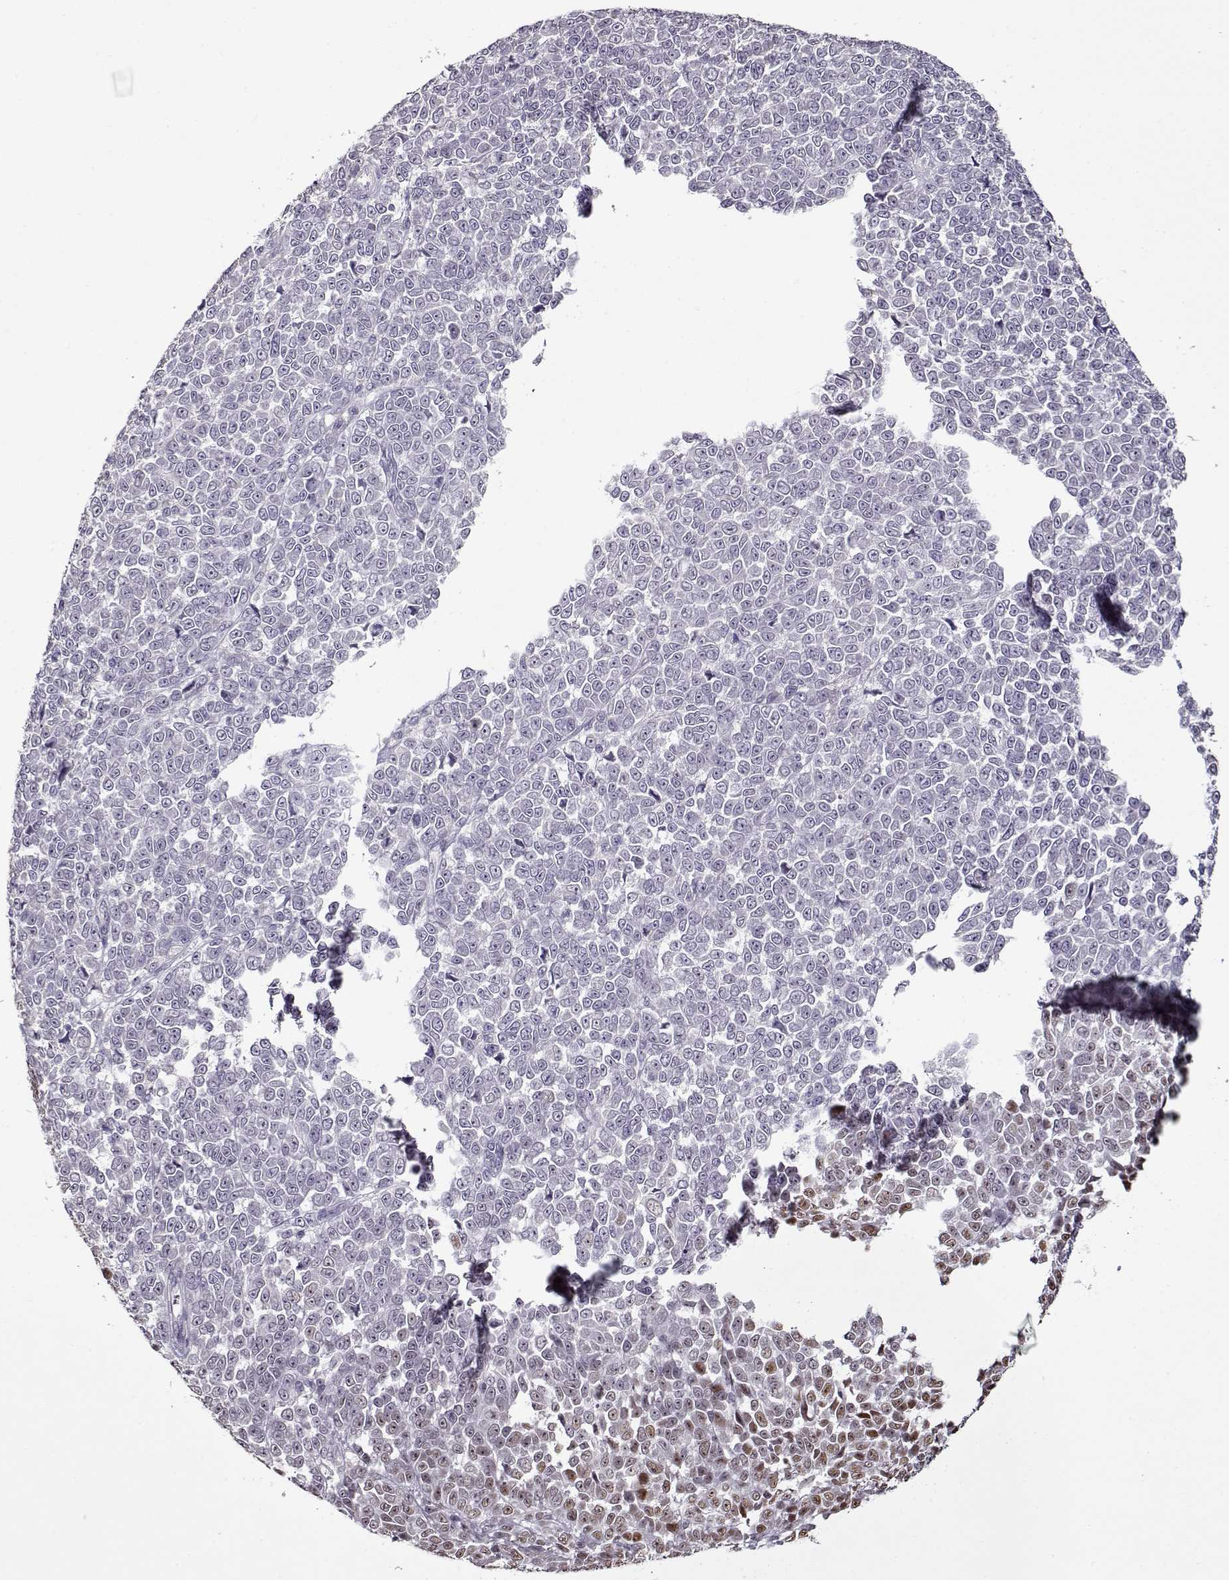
{"staining": {"intensity": "moderate", "quantity": "<25%", "location": "nuclear"}, "tissue": "melanoma", "cell_type": "Tumor cells", "image_type": "cancer", "snomed": [{"axis": "morphology", "description": "Malignant melanoma, NOS"}, {"axis": "topography", "description": "Skin"}], "caption": "A brown stain labels moderate nuclear positivity of a protein in melanoma tumor cells.", "gene": "PRMT8", "patient": {"sex": "female", "age": 95}}